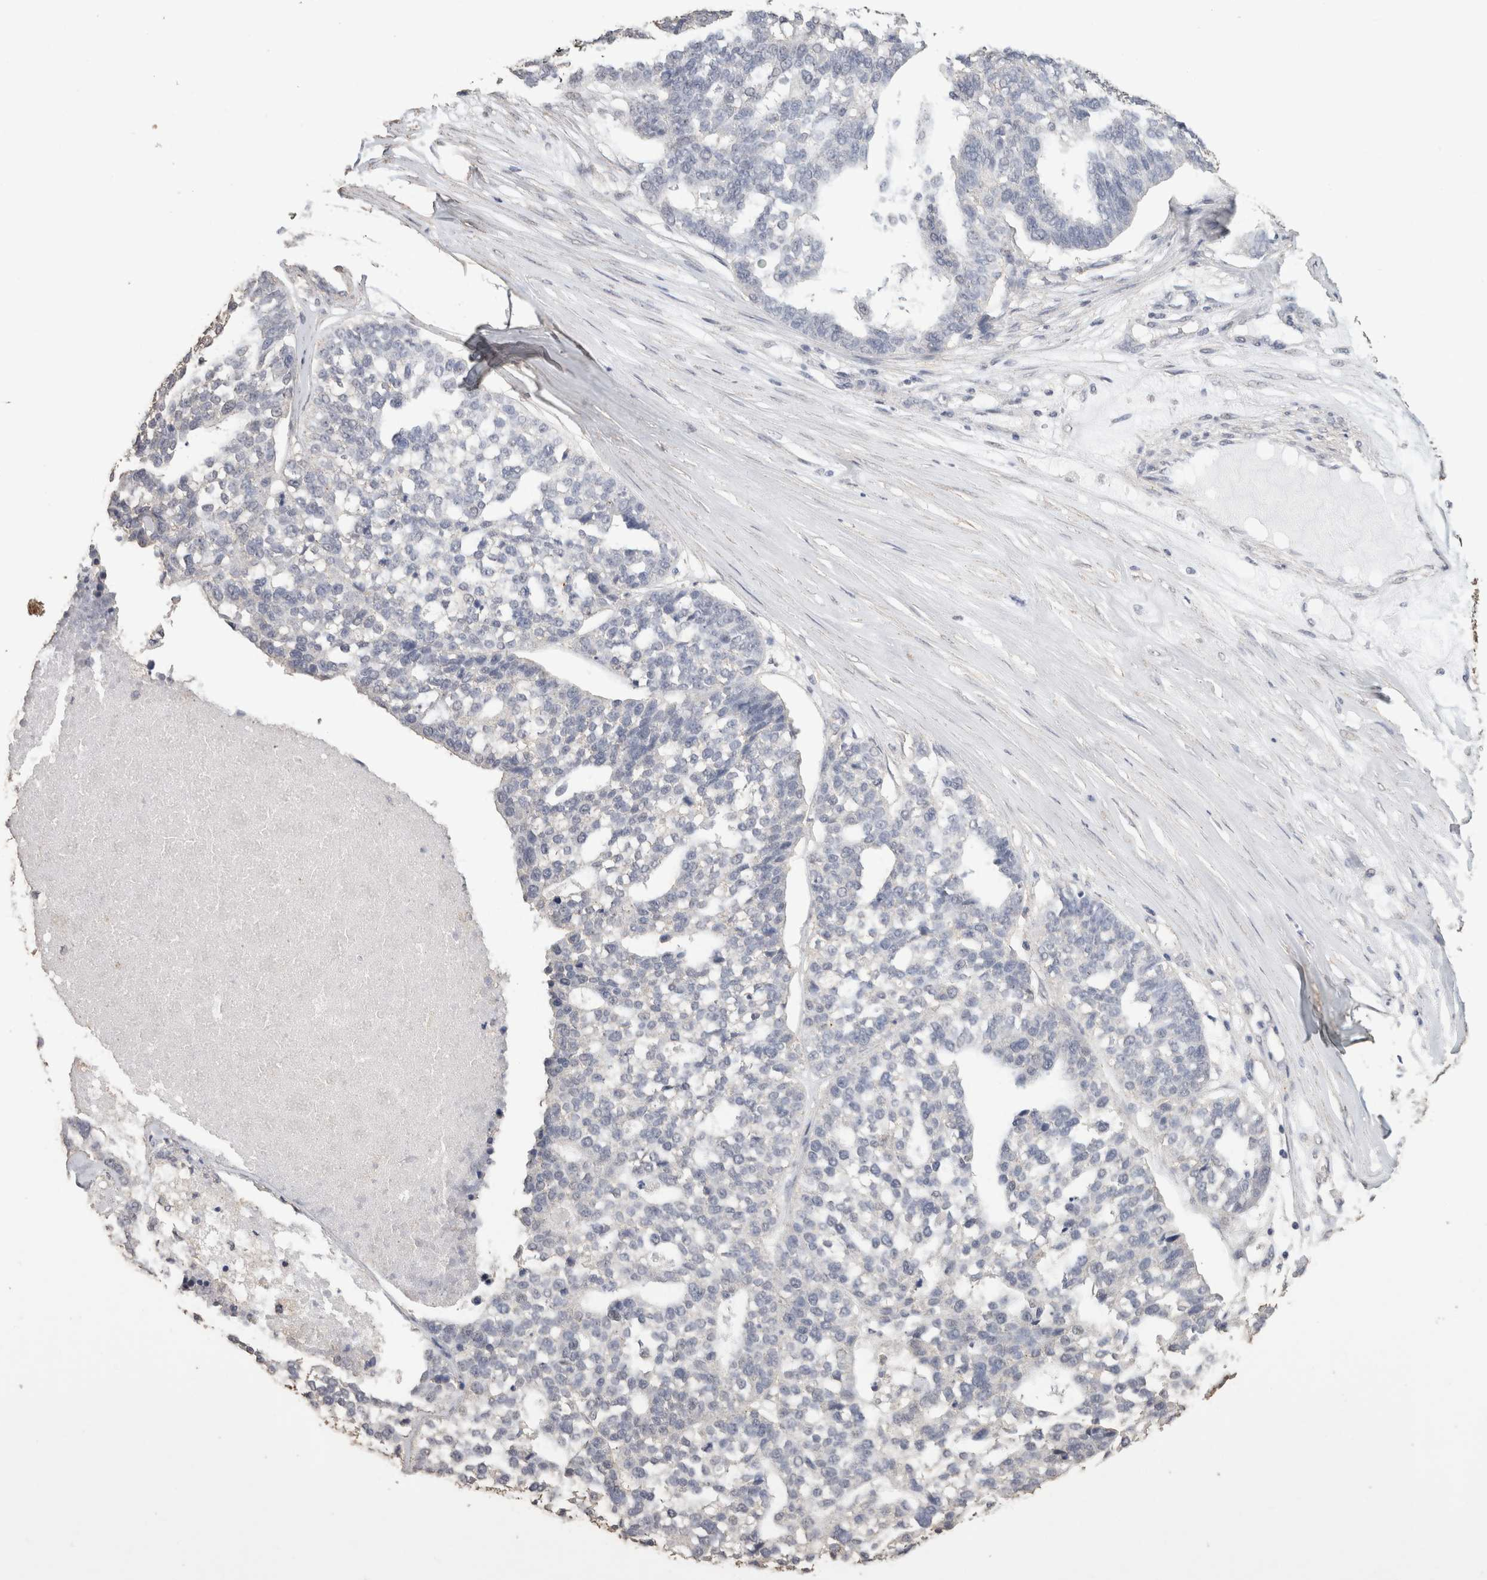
{"staining": {"intensity": "negative", "quantity": "none", "location": "none"}, "tissue": "ovarian cancer", "cell_type": "Tumor cells", "image_type": "cancer", "snomed": [{"axis": "morphology", "description": "Cystadenocarcinoma, serous, NOS"}, {"axis": "topography", "description": "Ovary"}], "caption": "Tumor cells are negative for protein expression in human ovarian serous cystadenocarcinoma.", "gene": "CX3CL1", "patient": {"sex": "female", "age": 59}}